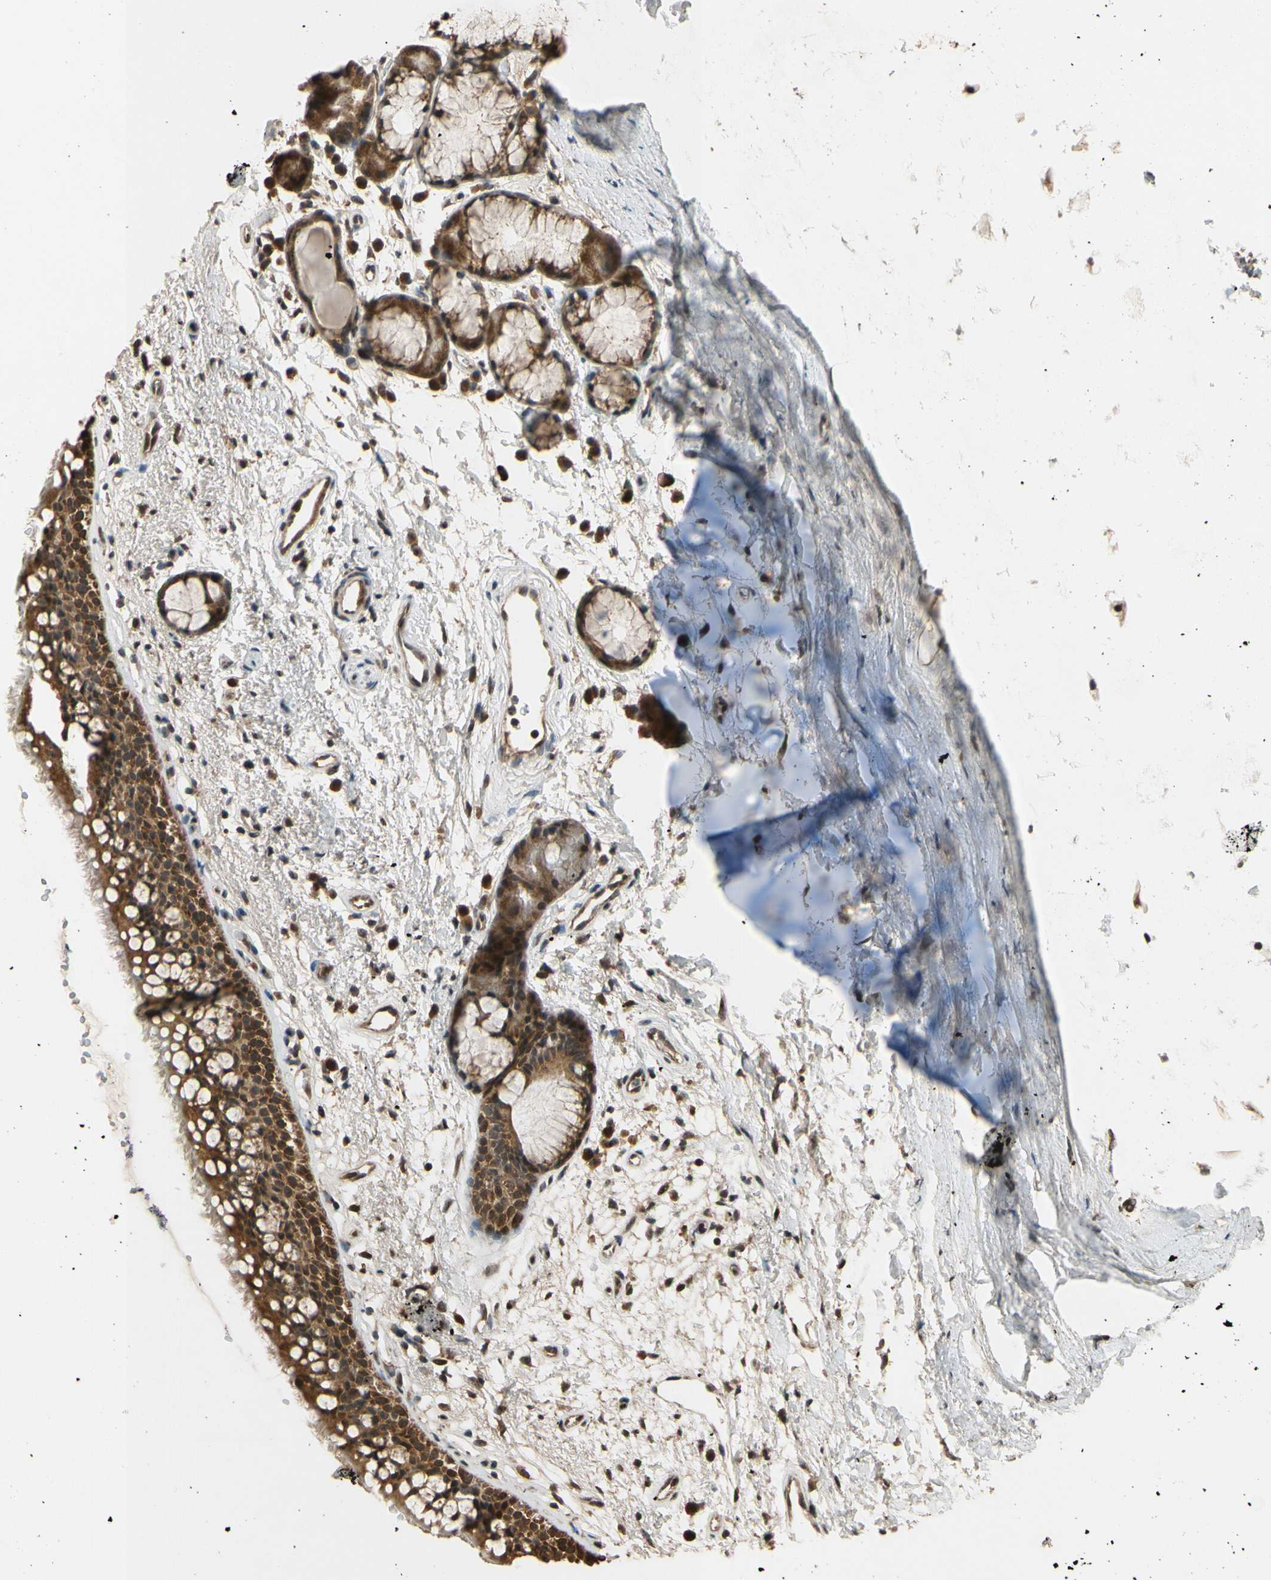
{"staining": {"intensity": "strong", "quantity": ">75%", "location": "cytoplasmic/membranous"}, "tissue": "bronchus", "cell_type": "Respiratory epithelial cells", "image_type": "normal", "snomed": [{"axis": "morphology", "description": "Normal tissue, NOS"}, {"axis": "topography", "description": "Bronchus"}], "caption": "Immunohistochemistry of normal bronchus shows high levels of strong cytoplasmic/membranous positivity in about >75% of respiratory epithelial cells.", "gene": "TMEM230", "patient": {"sex": "female", "age": 54}}